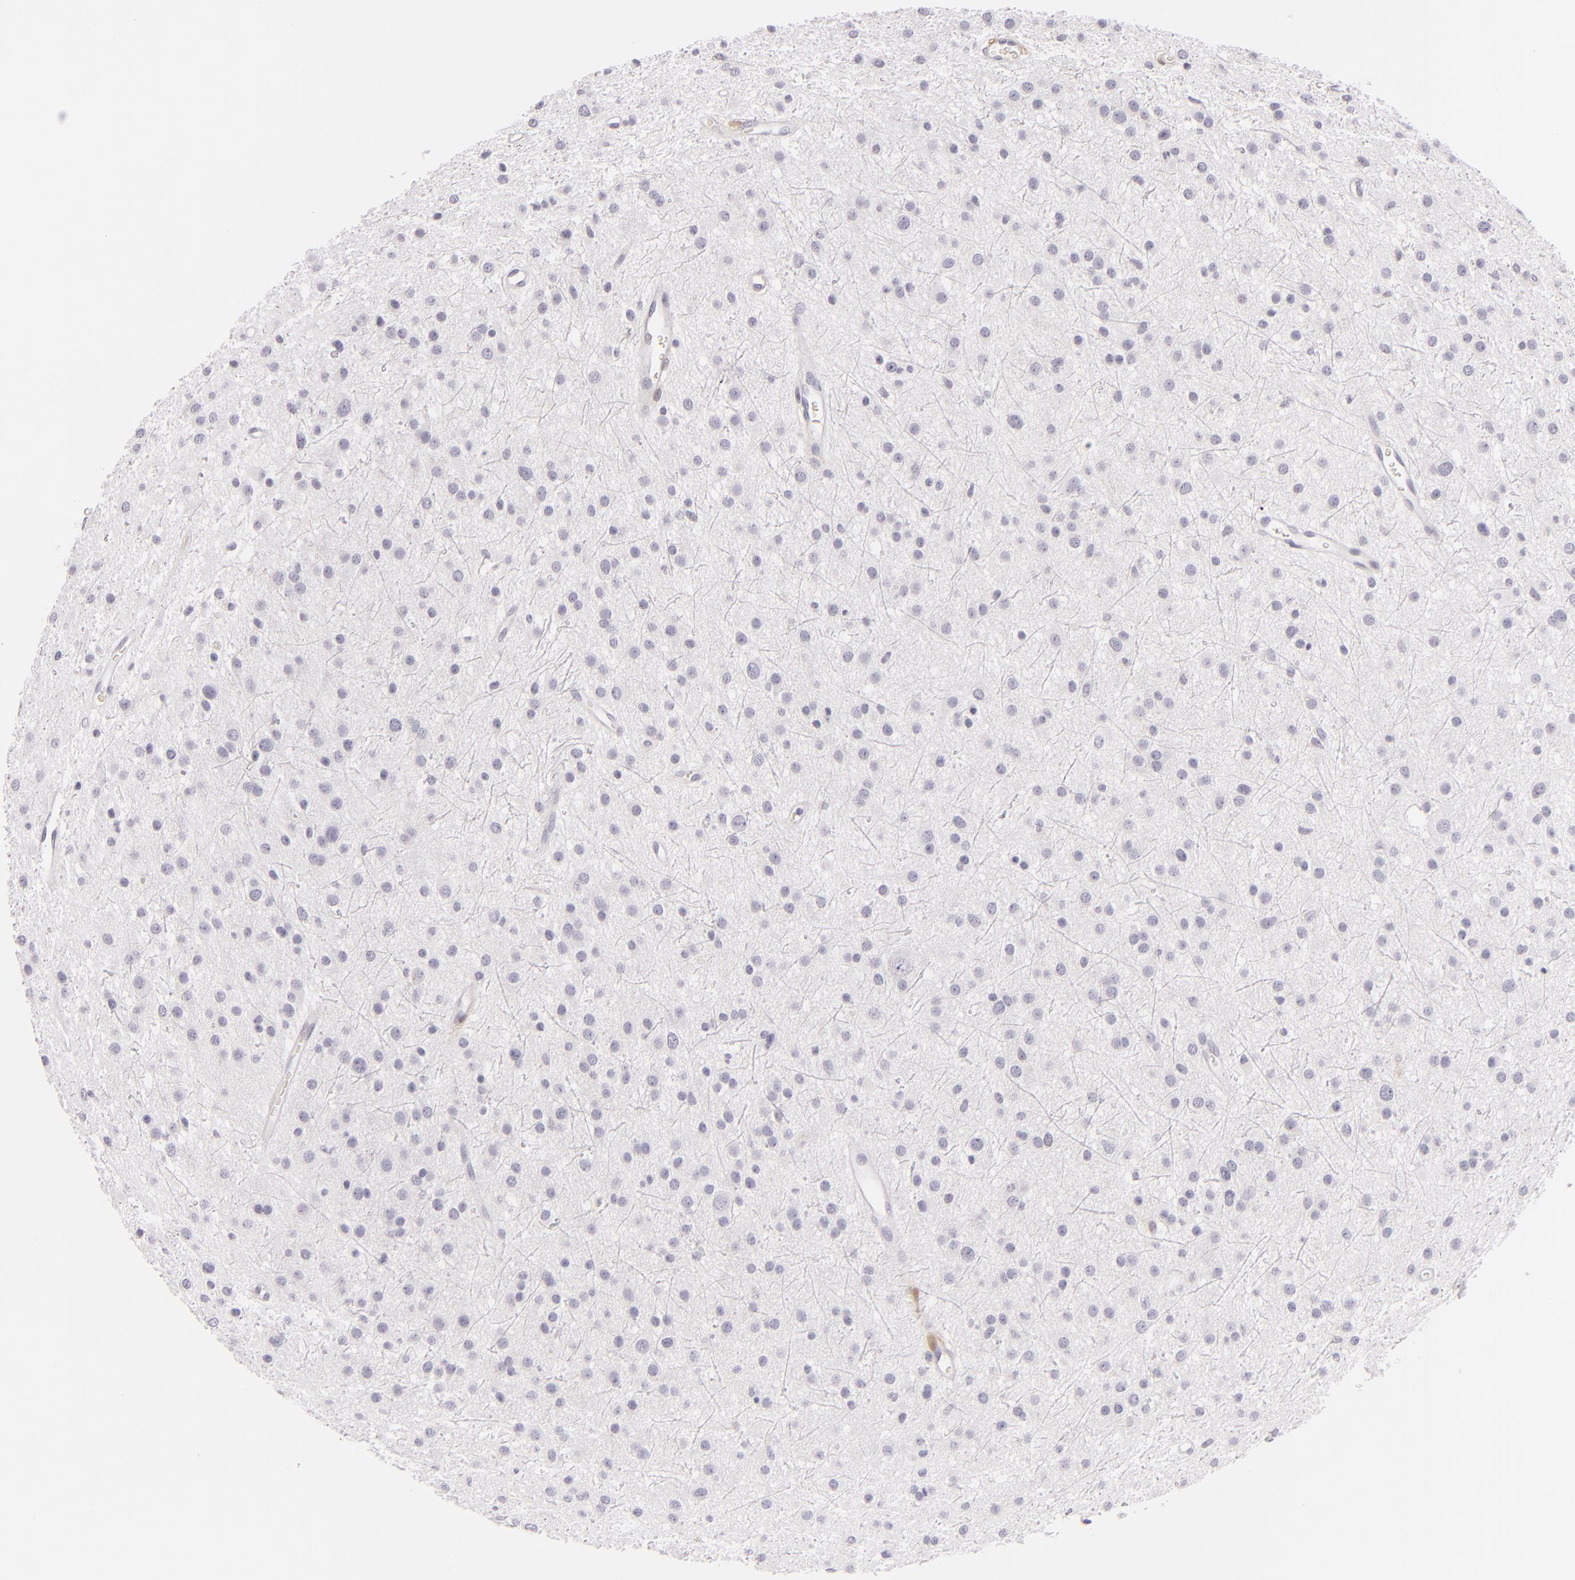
{"staining": {"intensity": "negative", "quantity": "none", "location": "none"}, "tissue": "glioma", "cell_type": "Tumor cells", "image_type": "cancer", "snomed": [{"axis": "morphology", "description": "Glioma, malignant, Low grade"}, {"axis": "topography", "description": "Brain"}], "caption": "Human glioma stained for a protein using immunohistochemistry (IHC) exhibits no positivity in tumor cells.", "gene": "F13A1", "patient": {"sex": "female", "age": 36}}